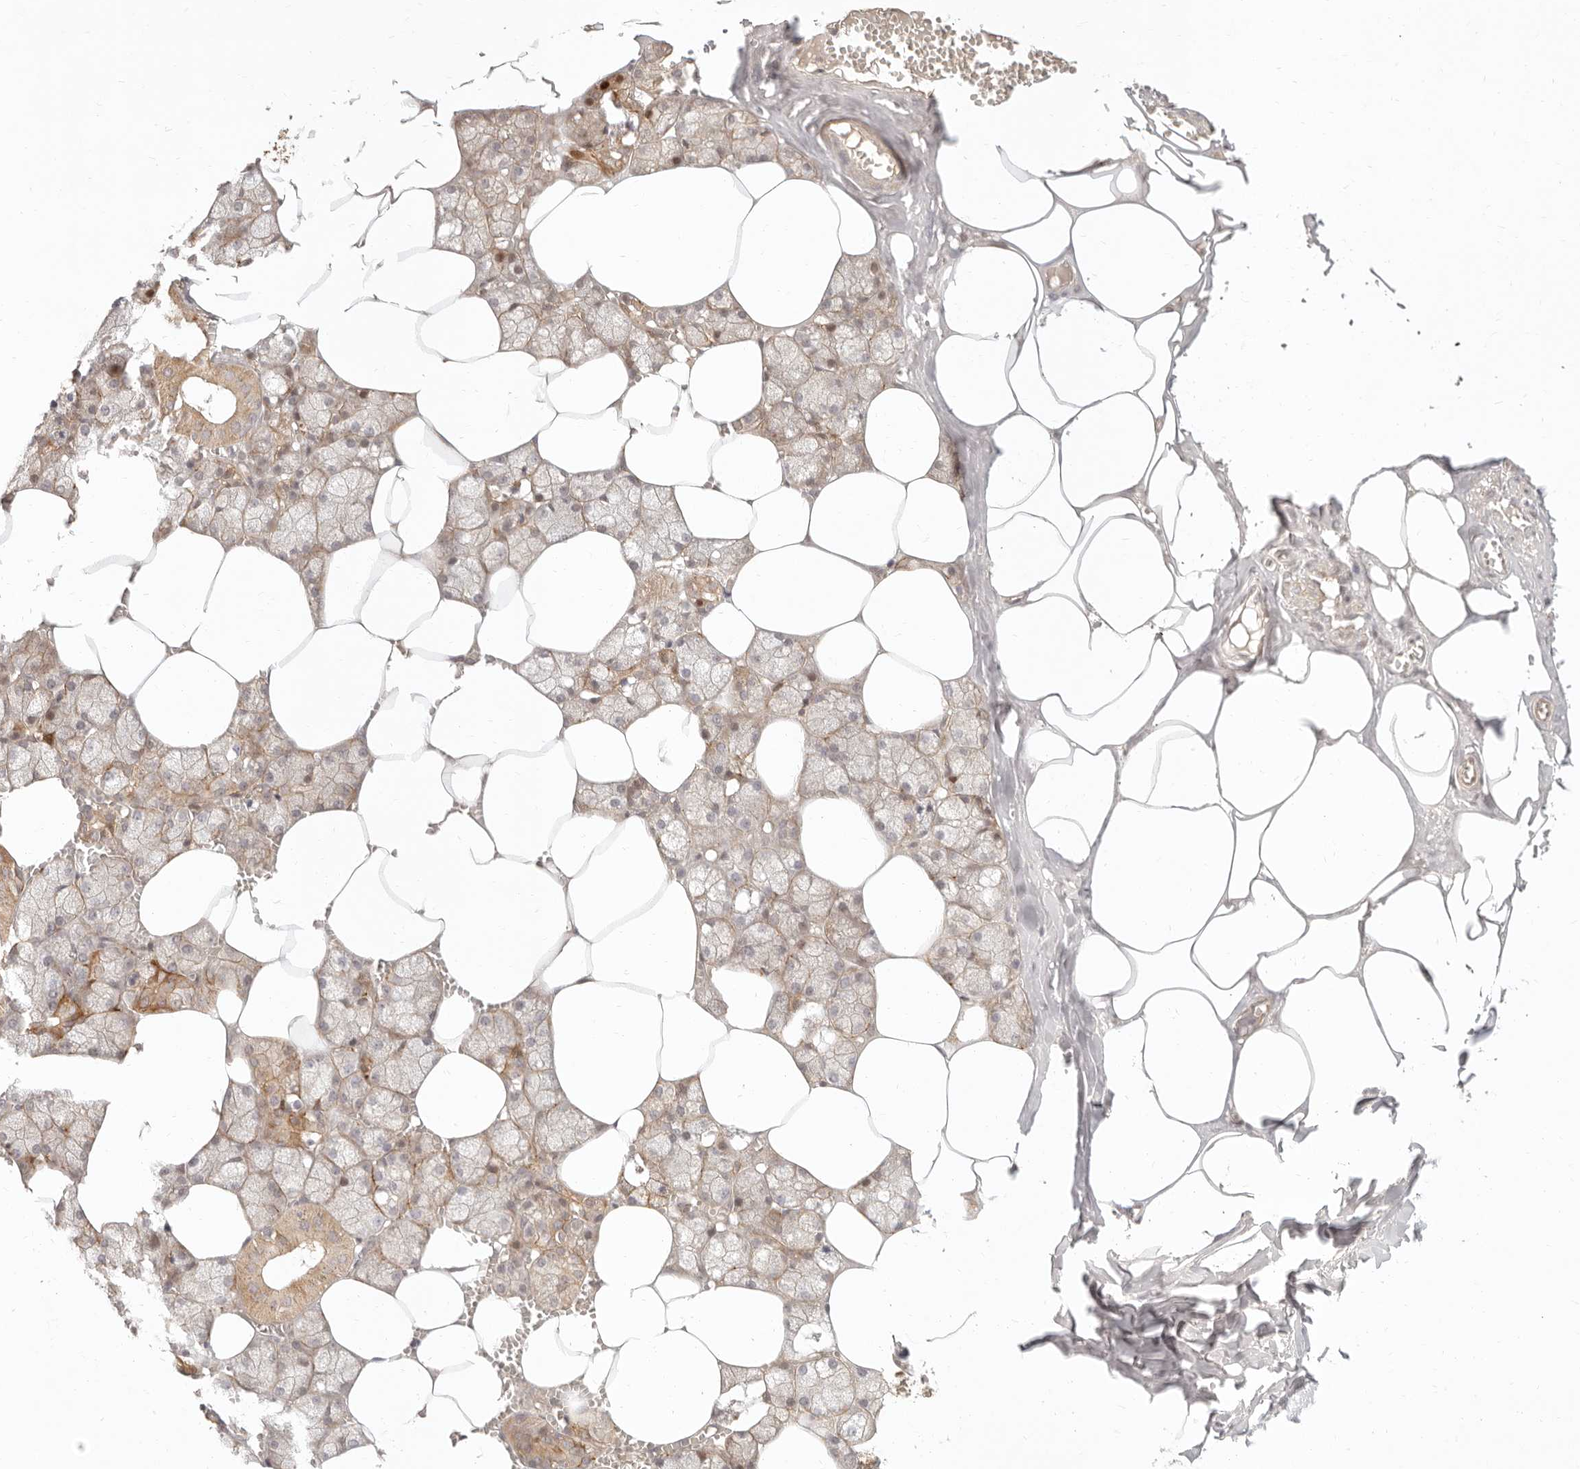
{"staining": {"intensity": "moderate", "quantity": "25%-75%", "location": "cytoplasmic/membranous"}, "tissue": "salivary gland", "cell_type": "Glandular cells", "image_type": "normal", "snomed": [{"axis": "morphology", "description": "Normal tissue, NOS"}, {"axis": "topography", "description": "Salivary gland"}], "caption": "A medium amount of moderate cytoplasmic/membranous expression is identified in about 25%-75% of glandular cells in normal salivary gland.", "gene": "PPP1R3B", "patient": {"sex": "male", "age": 62}}